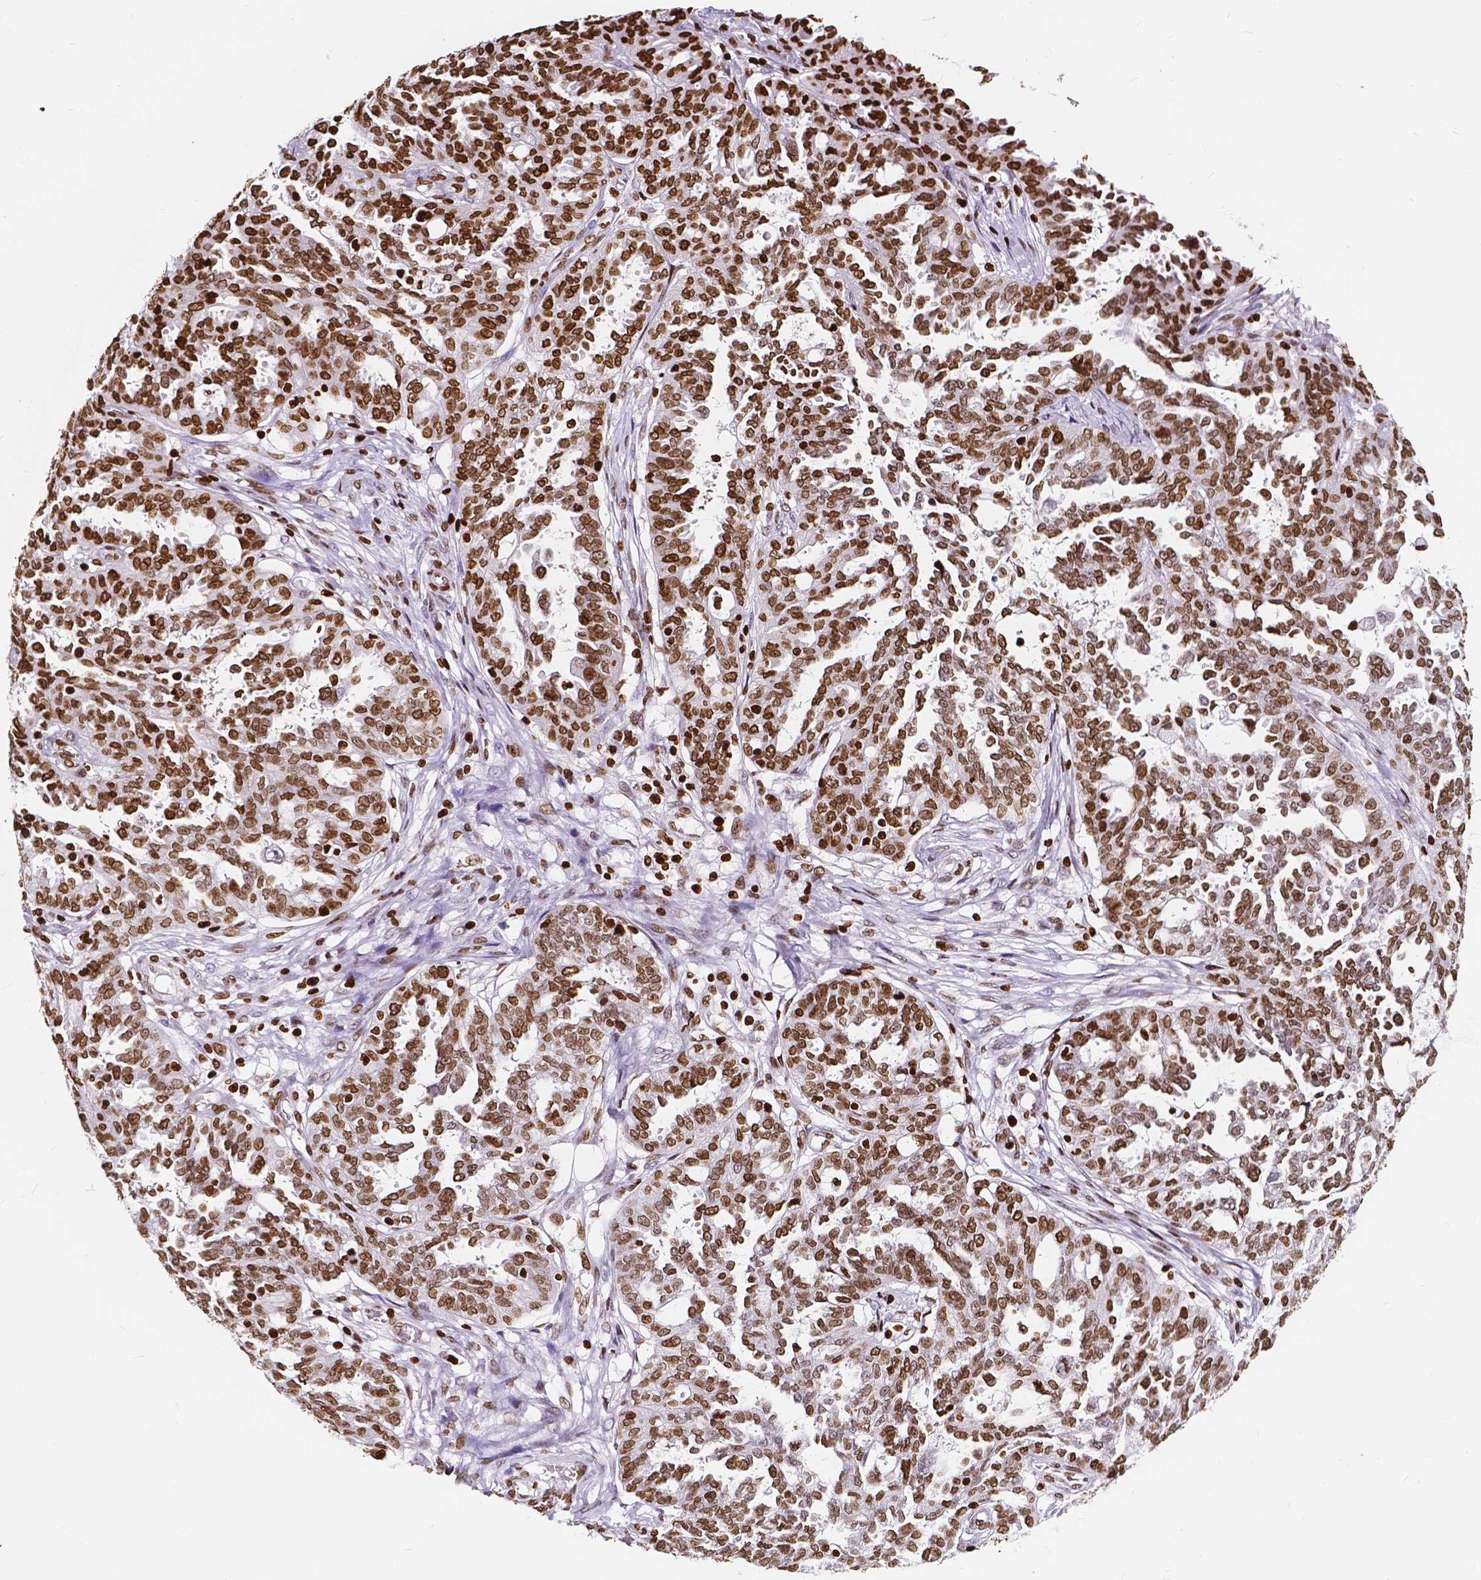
{"staining": {"intensity": "strong", "quantity": ">75%", "location": "nuclear"}, "tissue": "ovarian cancer", "cell_type": "Tumor cells", "image_type": "cancer", "snomed": [{"axis": "morphology", "description": "Cystadenocarcinoma, serous, NOS"}, {"axis": "topography", "description": "Ovary"}], "caption": "A brown stain shows strong nuclear positivity of a protein in ovarian serous cystadenocarcinoma tumor cells. The protein of interest is shown in brown color, while the nuclei are stained blue.", "gene": "CBY3", "patient": {"sex": "female", "age": 67}}